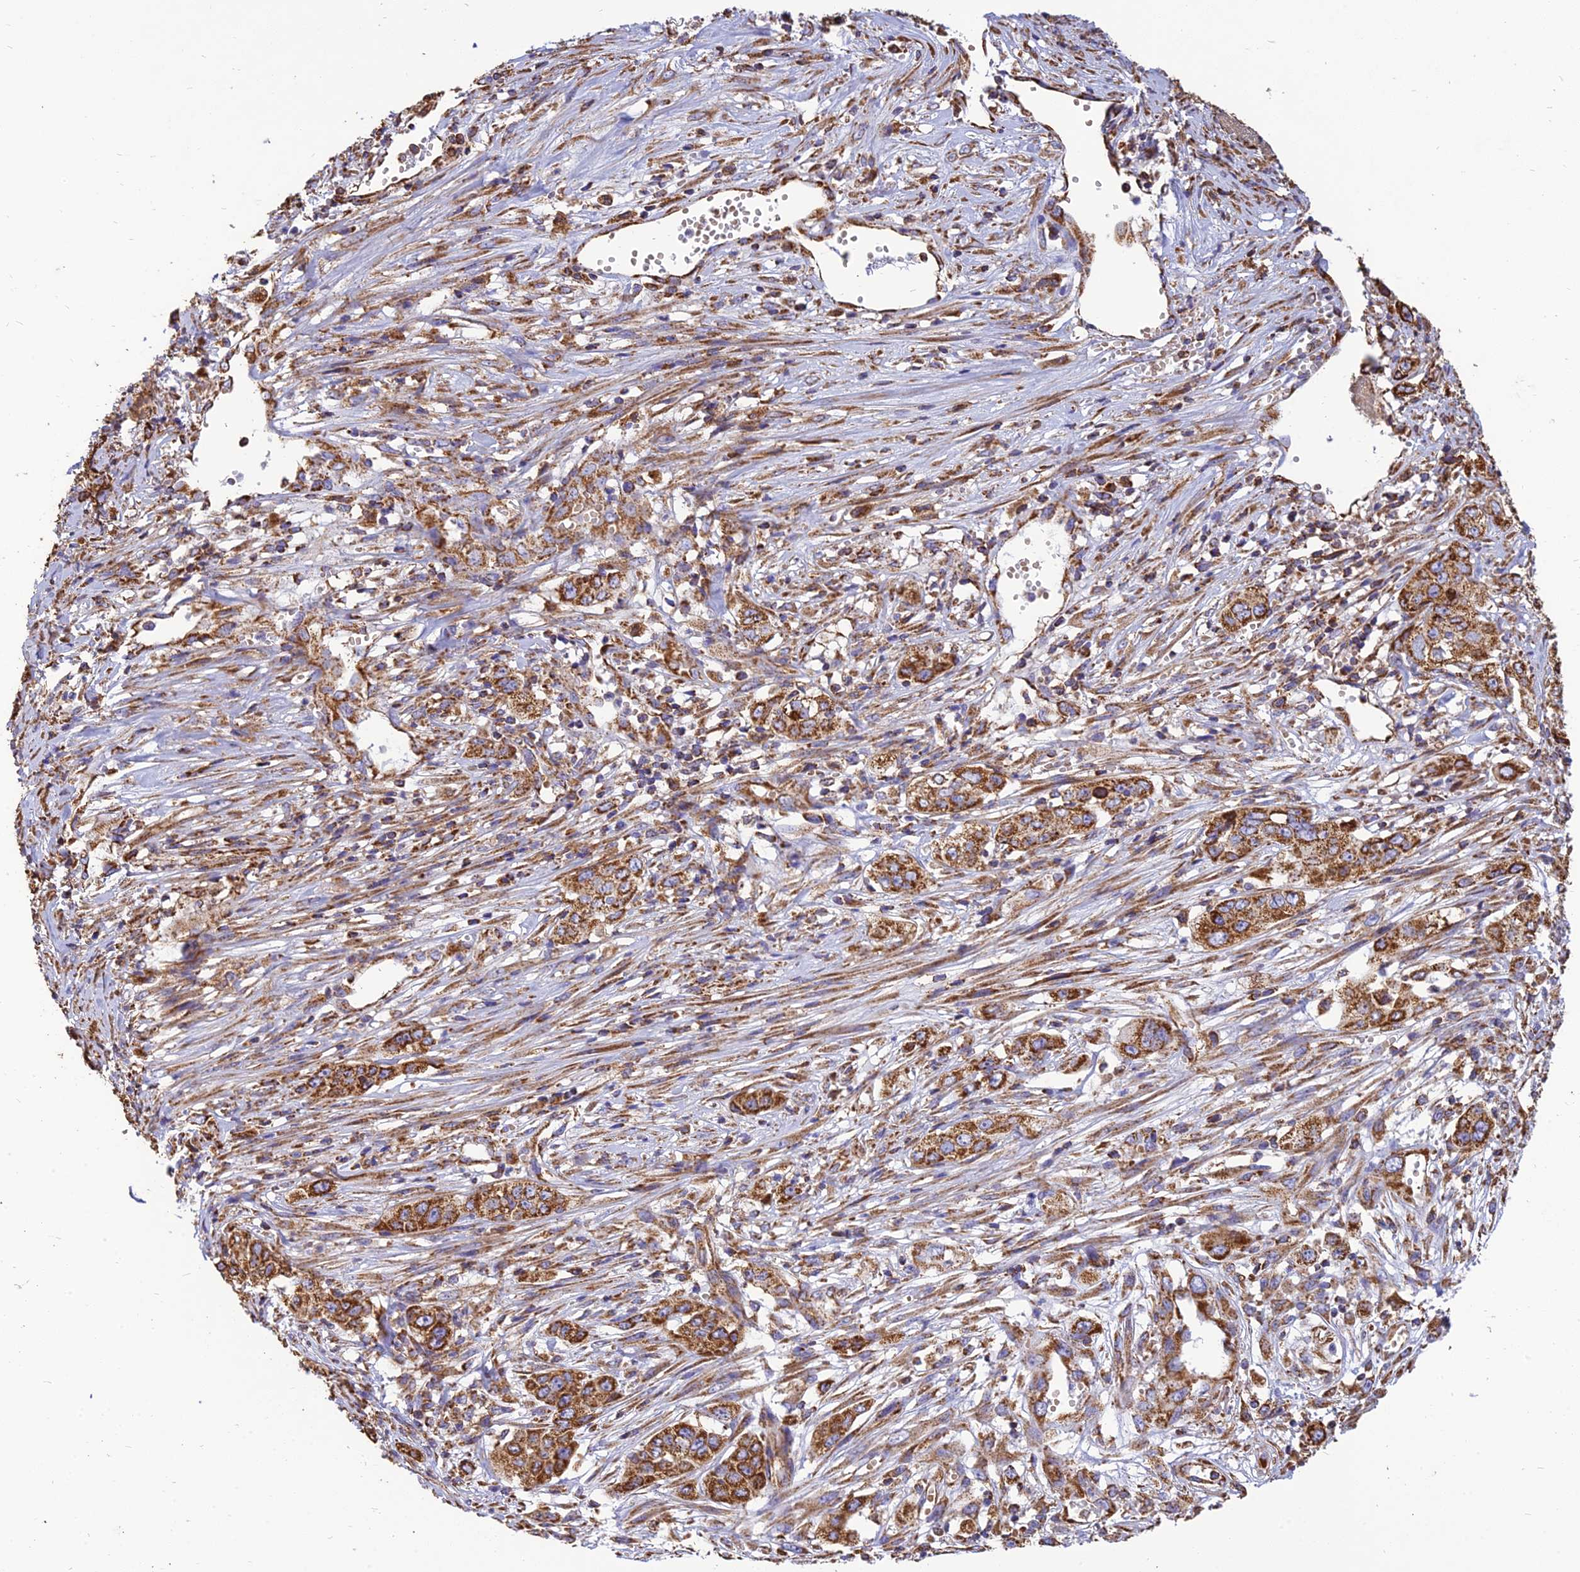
{"staining": {"intensity": "strong", "quantity": ">75%", "location": "cytoplasmic/membranous"}, "tissue": "stomach cancer", "cell_type": "Tumor cells", "image_type": "cancer", "snomed": [{"axis": "morphology", "description": "Adenocarcinoma, NOS"}, {"axis": "topography", "description": "Stomach, upper"}], "caption": "Adenocarcinoma (stomach) tissue displays strong cytoplasmic/membranous expression in approximately >75% of tumor cells, visualized by immunohistochemistry.", "gene": "THUMPD2", "patient": {"sex": "male", "age": 62}}